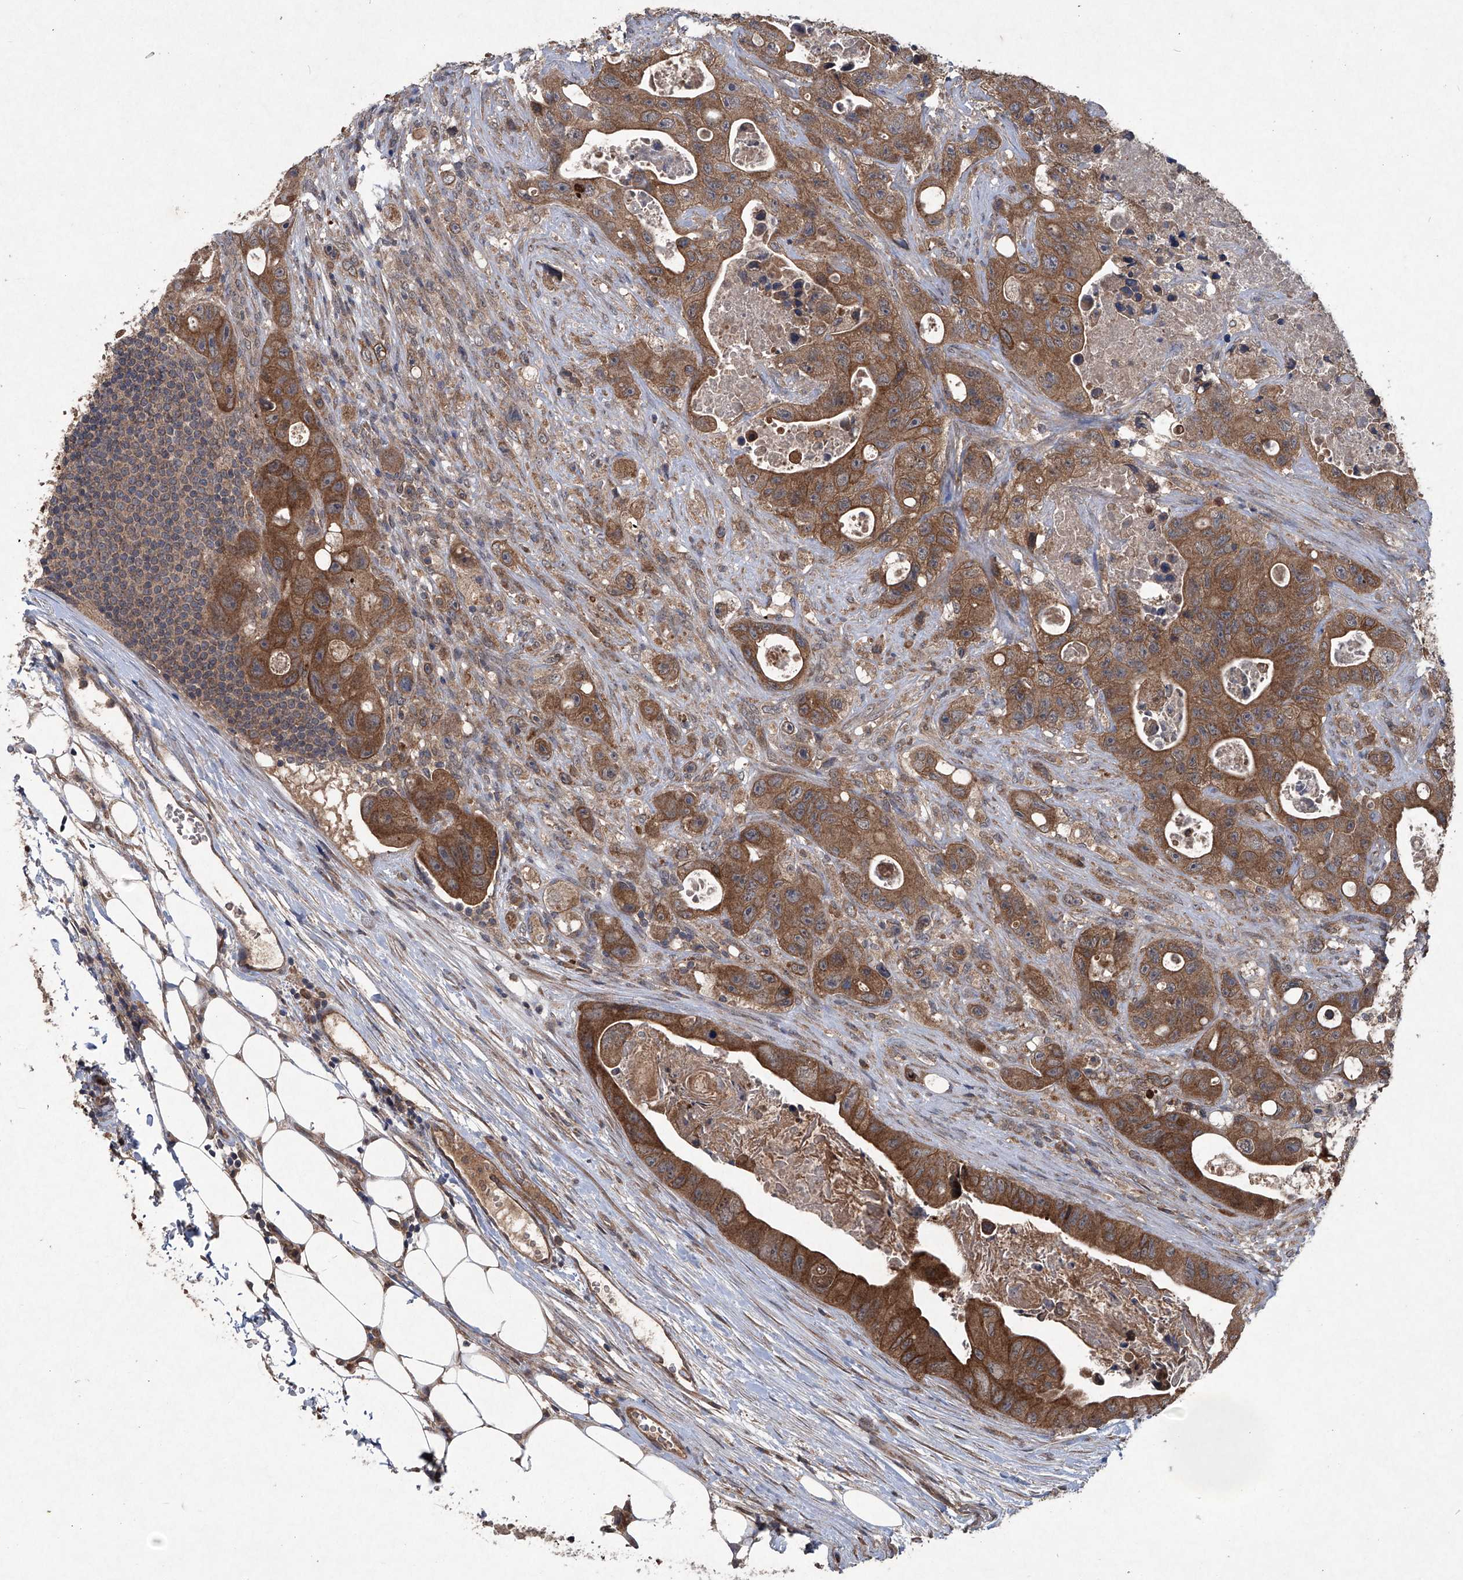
{"staining": {"intensity": "moderate", "quantity": ">75%", "location": "cytoplasmic/membranous"}, "tissue": "colorectal cancer", "cell_type": "Tumor cells", "image_type": "cancer", "snomed": [{"axis": "morphology", "description": "Adenocarcinoma, NOS"}, {"axis": "topography", "description": "Colon"}], "caption": "There is medium levels of moderate cytoplasmic/membranous expression in tumor cells of adenocarcinoma (colorectal), as demonstrated by immunohistochemical staining (brown color).", "gene": "SUMF2", "patient": {"sex": "female", "age": 46}}